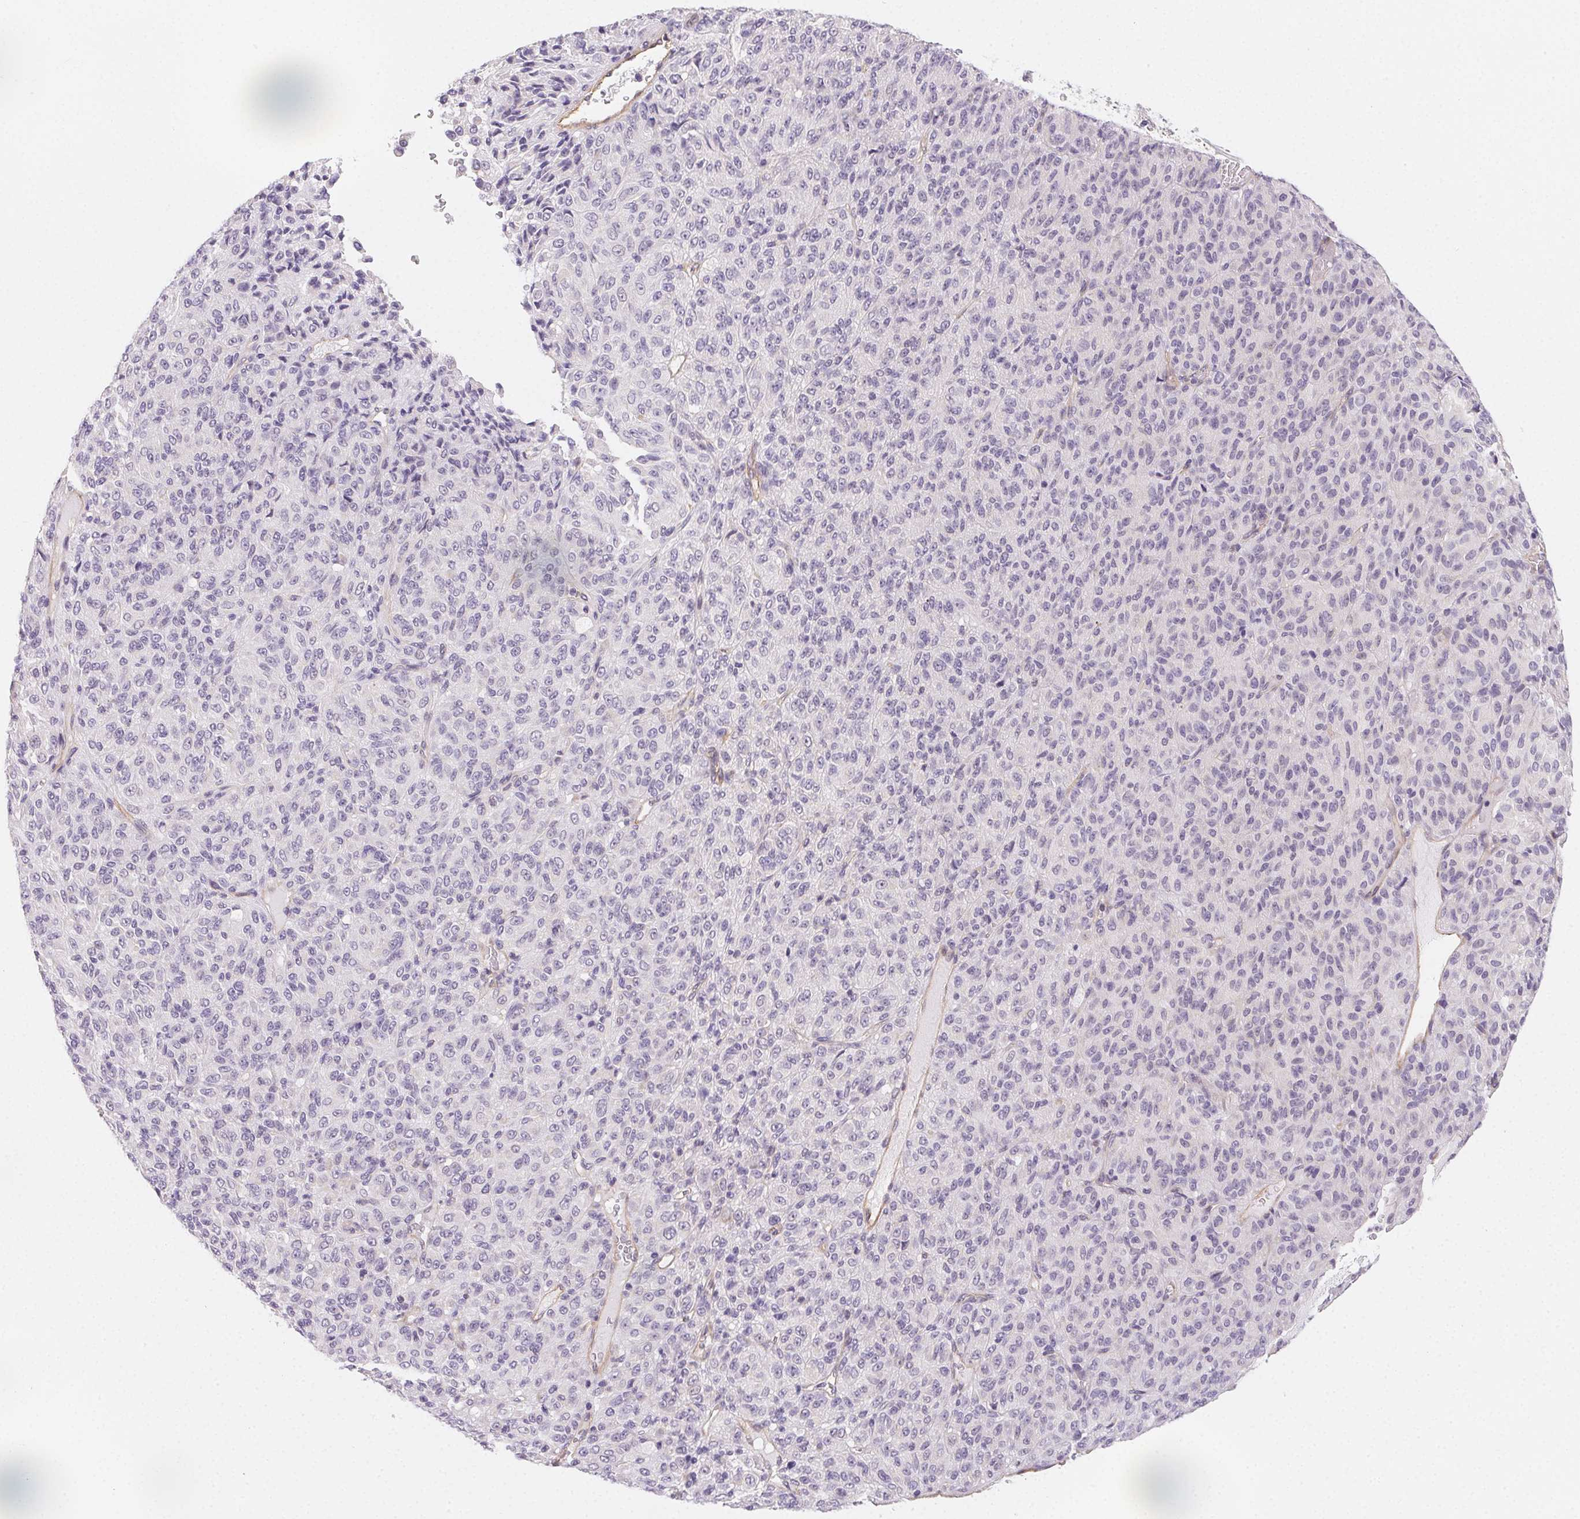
{"staining": {"intensity": "negative", "quantity": "none", "location": "none"}, "tissue": "melanoma", "cell_type": "Tumor cells", "image_type": "cancer", "snomed": [{"axis": "morphology", "description": "Malignant melanoma, Metastatic site"}, {"axis": "topography", "description": "Brain"}], "caption": "DAB (3,3'-diaminobenzidine) immunohistochemical staining of human melanoma reveals no significant staining in tumor cells.", "gene": "CSN1S1", "patient": {"sex": "female", "age": 56}}